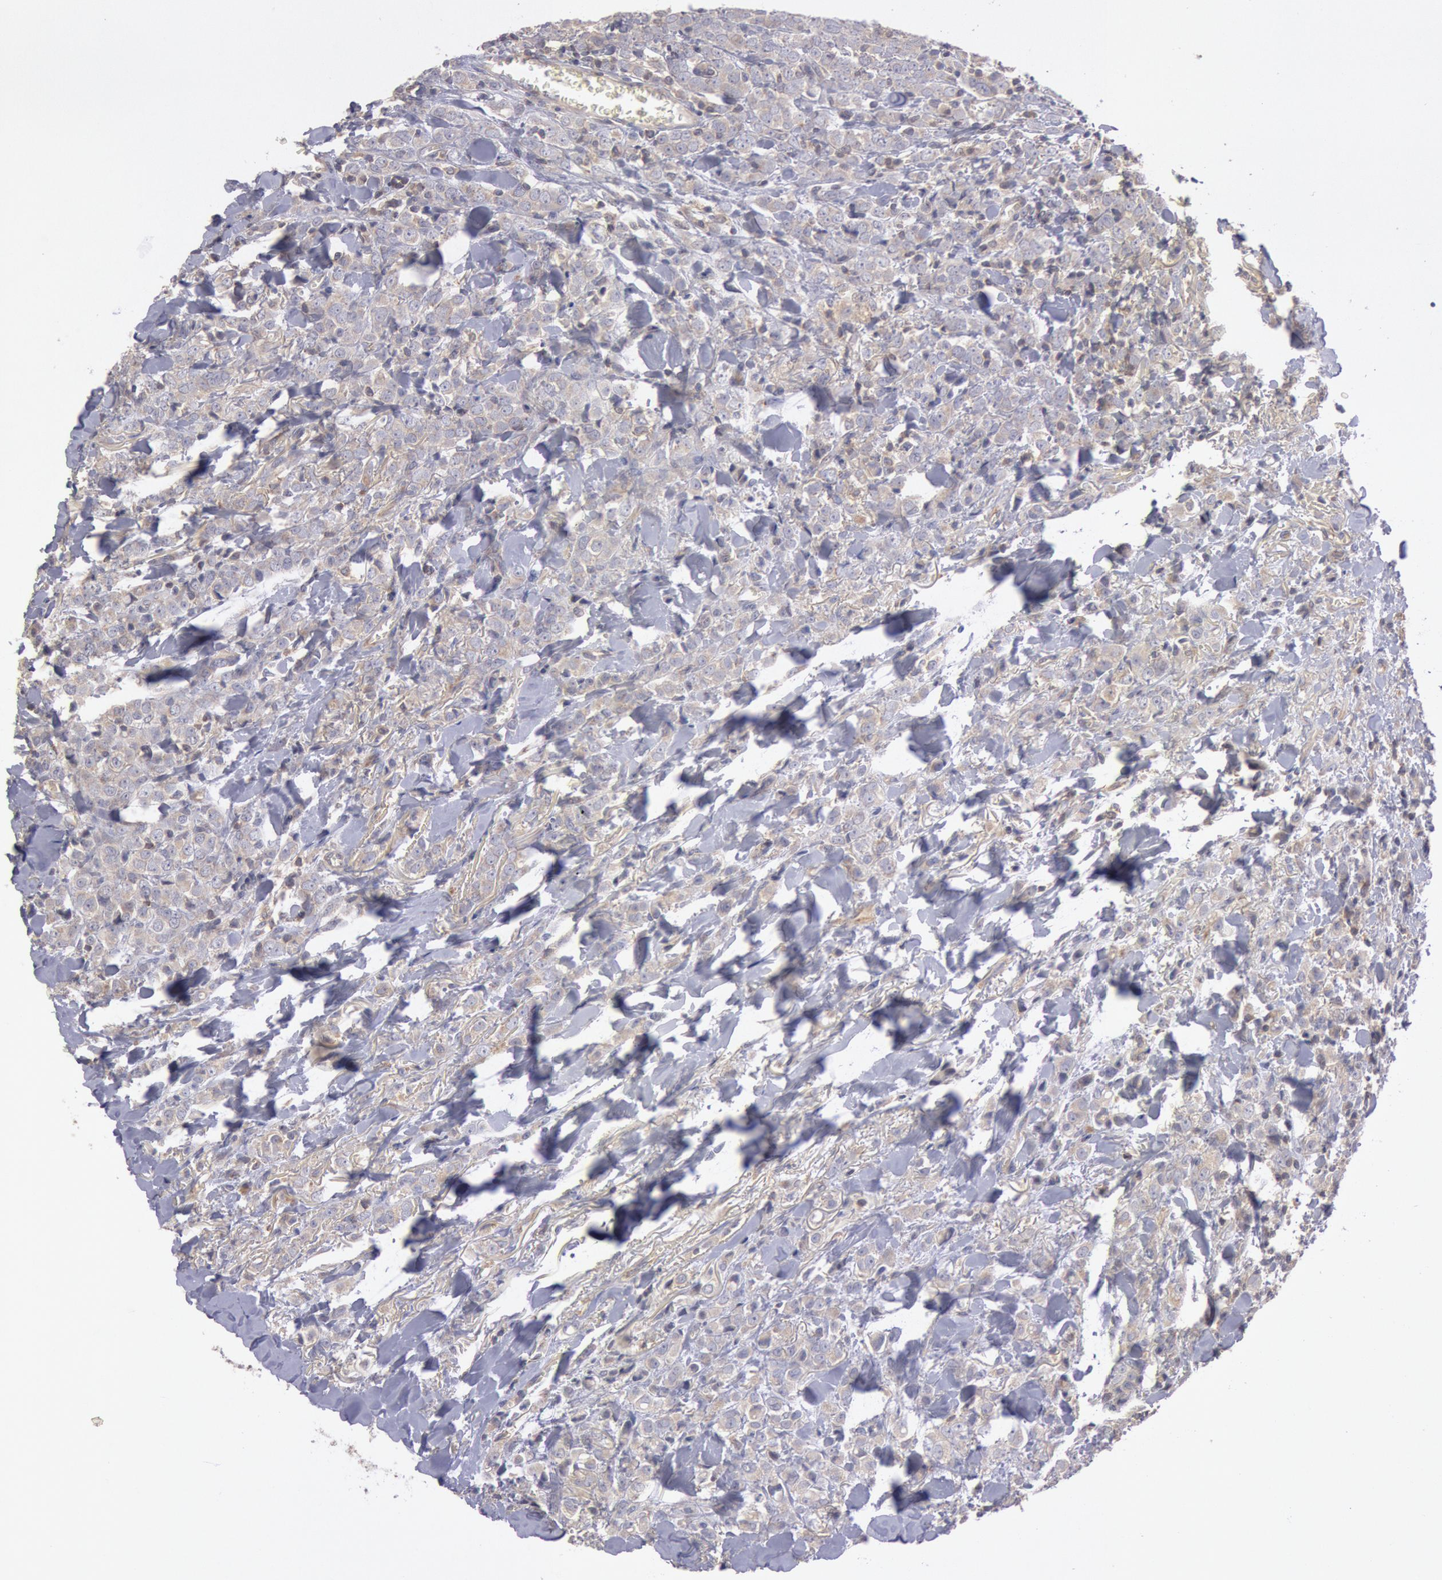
{"staining": {"intensity": "weak", "quantity": ">75%", "location": "cytoplasmic/membranous,nuclear"}, "tissue": "breast cancer", "cell_type": "Tumor cells", "image_type": "cancer", "snomed": [{"axis": "morphology", "description": "Lobular carcinoma"}, {"axis": "topography", "description": "Breast"}], "caption": "Immunohistochemistry (IHC) micrograph of breast cancer (lobular carcinoma) stained for a protein (brown), which demonstrates low levels of weak cytoplasmic/membranous and nuclear staining in approximately >75% of tumor cells.", "gene": "PIK3R1", "patient": {"sex": "female", "age": 57}}